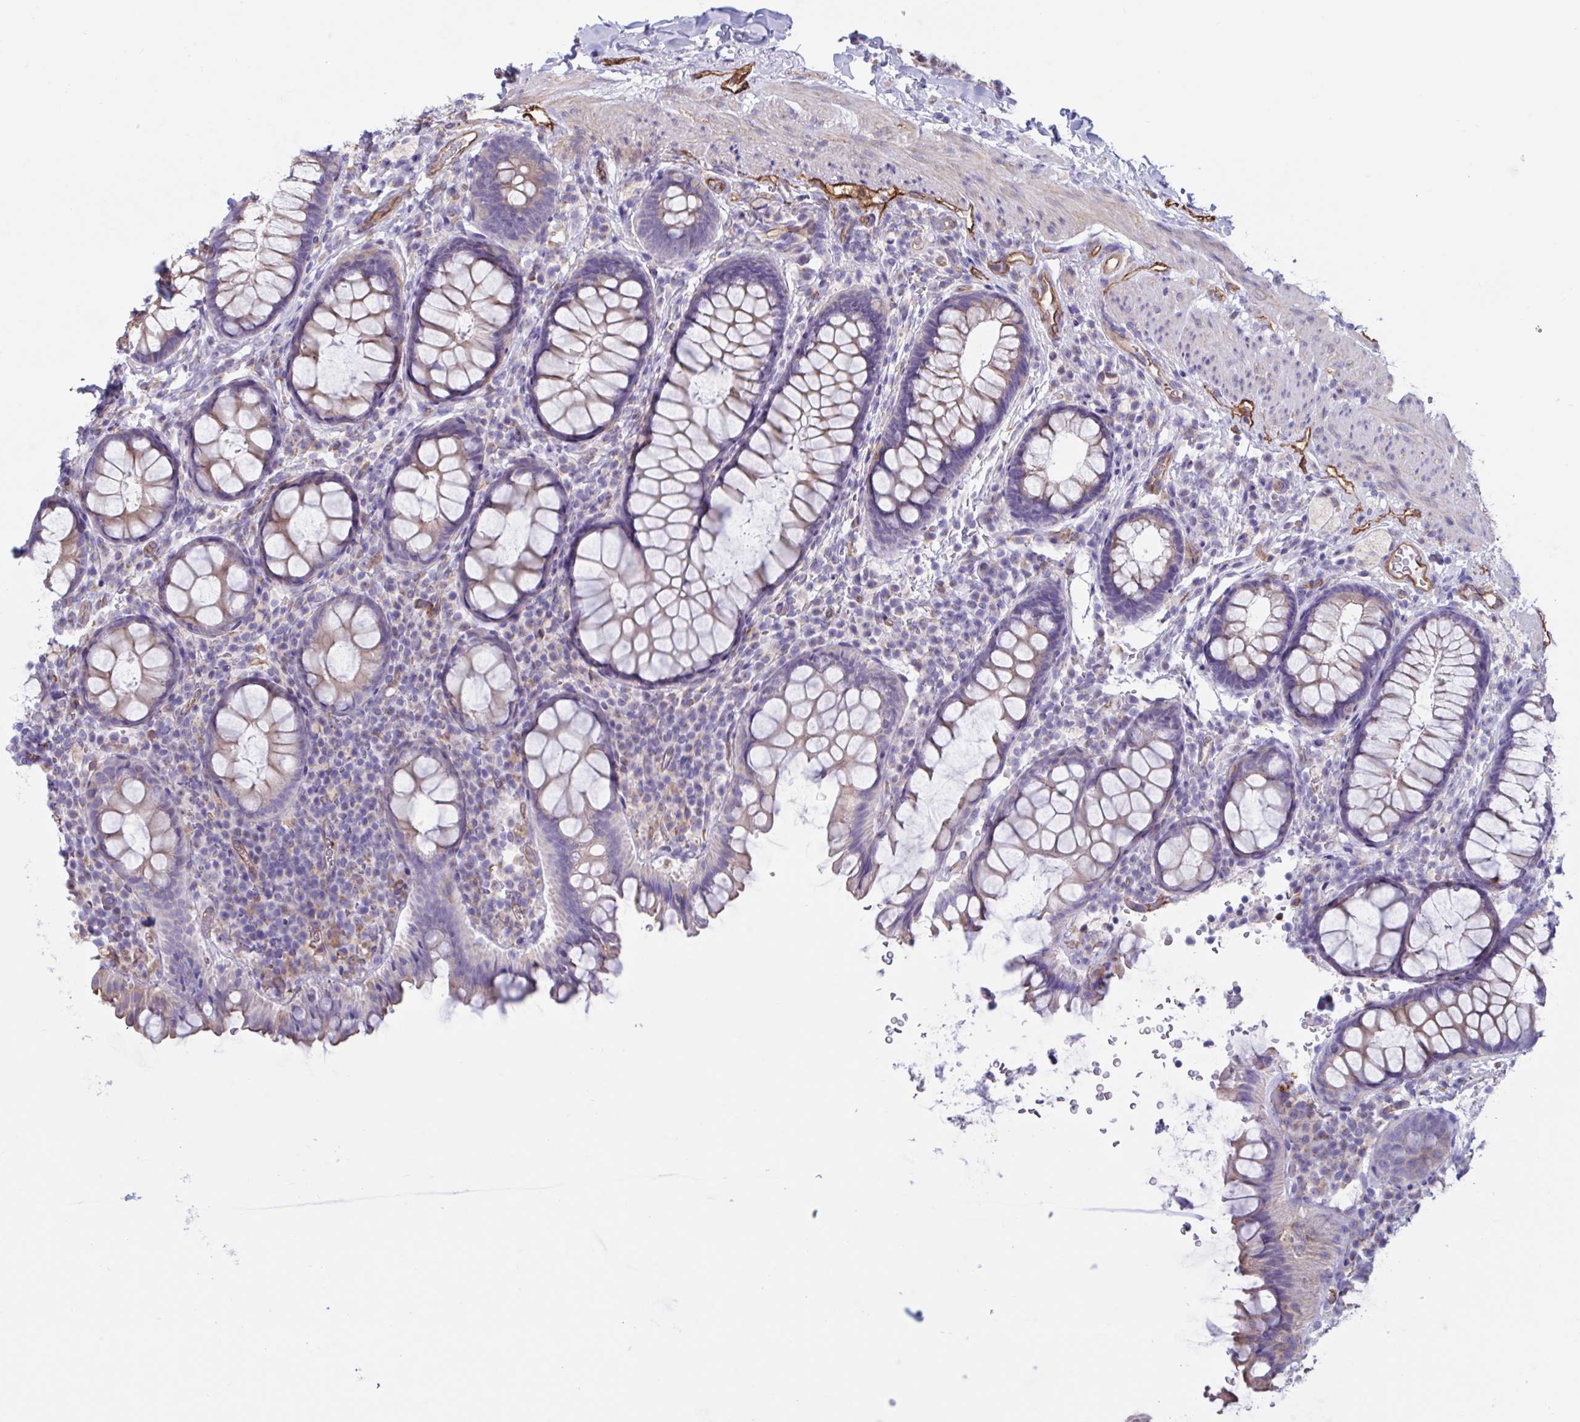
{"staining": {"intensity": "moderate", "quantity": "<25%", "location": "cytoplasmic/membranous"}, "tissue": "rectum", "cell_type": "Glandular cells", "image_type": "normal", "snomed": [{"axis": "morphology", "description": "Normal tissue, NOS"}, {"axis": "topography", "description": "Rectum"}, {"axis": "topography", "description": "Peripheral nerve tissue"}], "caption": "High-magnification brightfield microscopy of benign rectum stained with DAB (brown) and counterstained with hematoxylin (blue). glandular cells exhibit moderate cytoplasmic/membranous positivity is appreciated in about<25% of cells. (IHC, brightfield microscopy, high magnification).", "gene": "RPL22L1", "patient": {"sex": "female", "age": 69}}